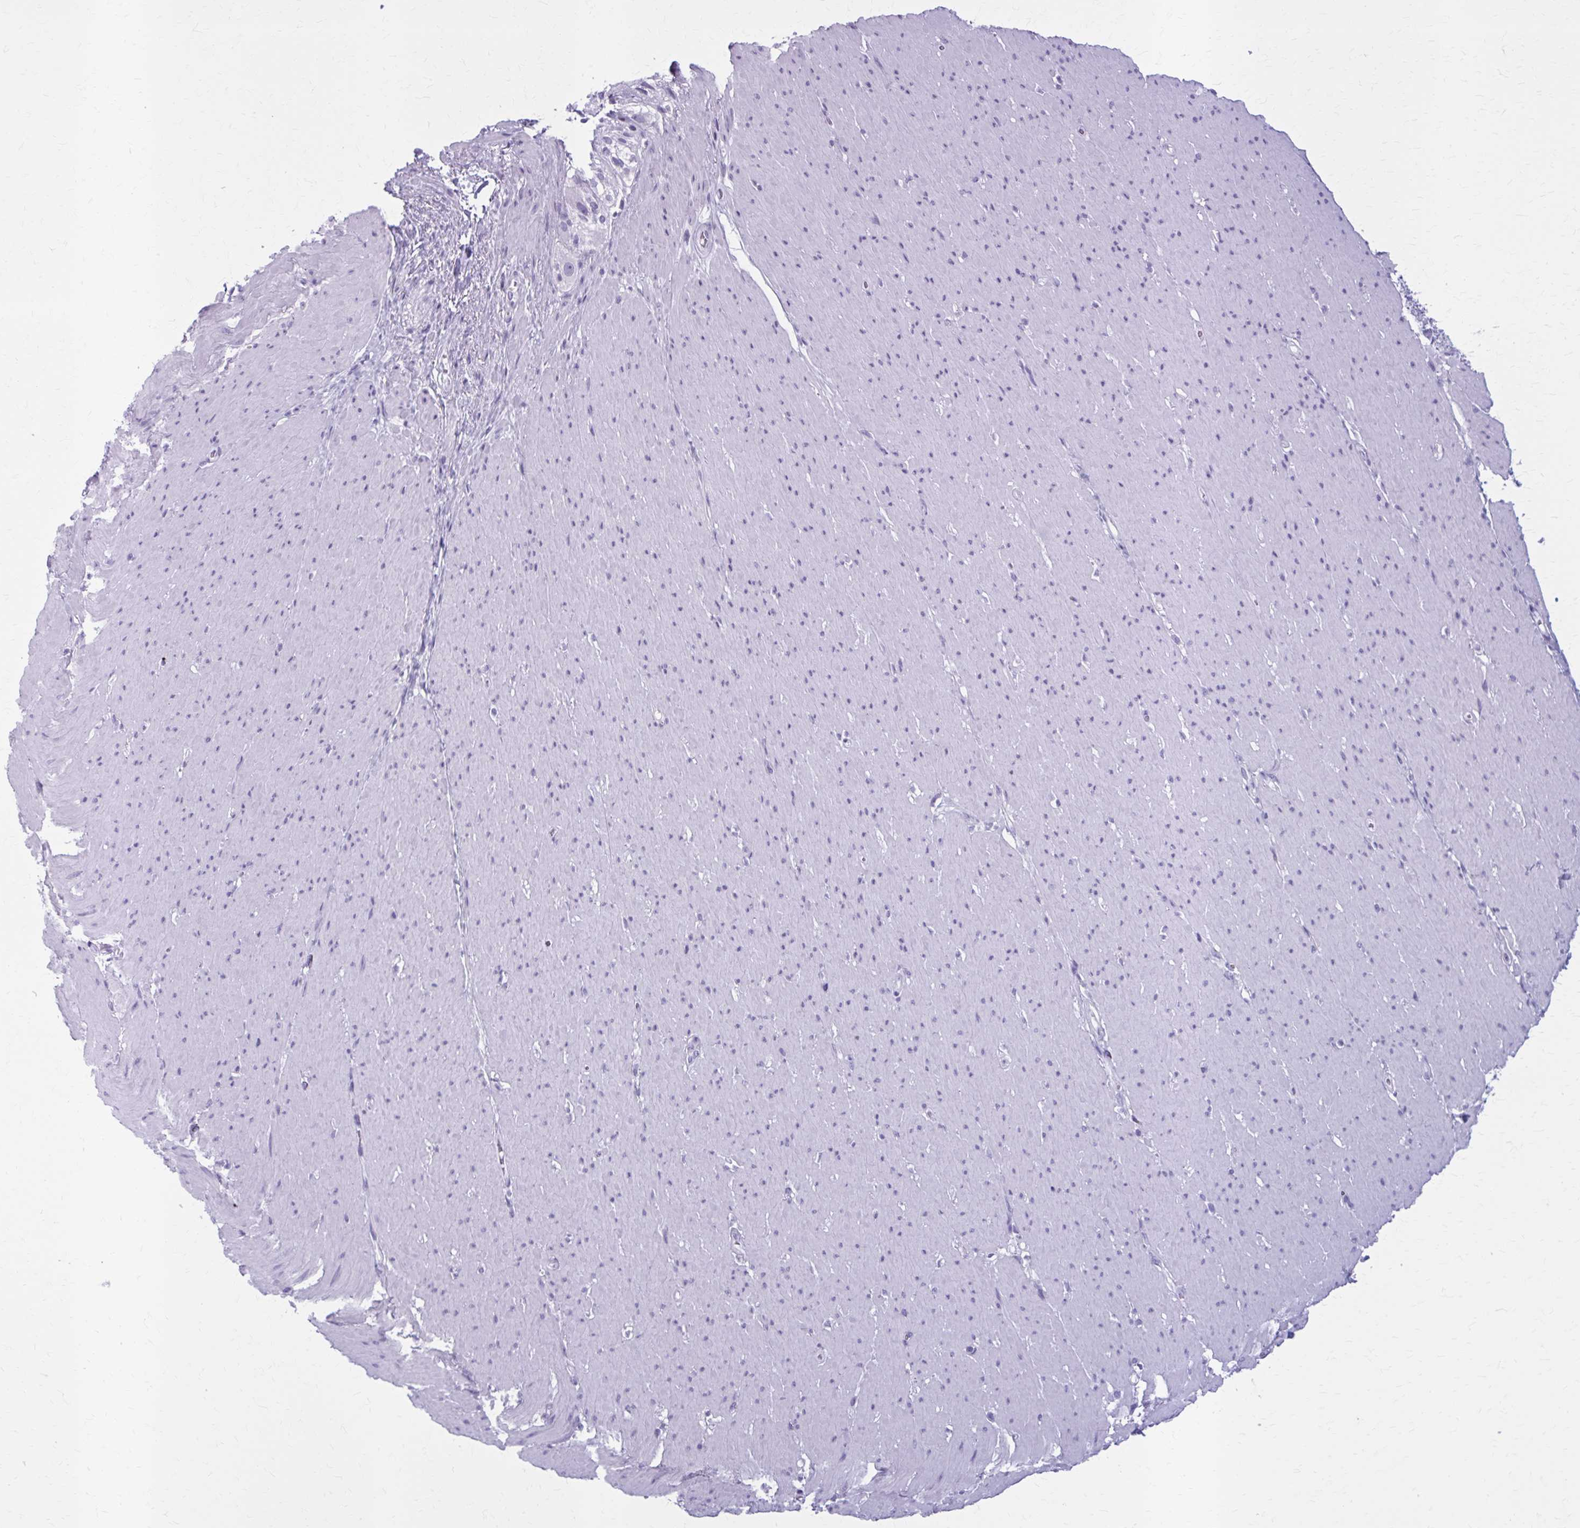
{"staining": {"intensity": "negative", "quantity": "none", "location": "none"}, "tissue": "smooth muscle", "cell_type": "Smooth muscle cells", "image_type": "normal", "snomed": [{"axis": "morphology", "description": "Normal tissue, NOS"}, {"axis": "topography", "description": "Smooth muscle"}, {"axis": "topography", "description": "Rectum"}], "caption": "Histopathology image shows no significant protein positivity in smooth muscle cells of benign smooth muscle.", "gene": "ZDHHC7", "patient": {"sex": "male", "age": 53}}